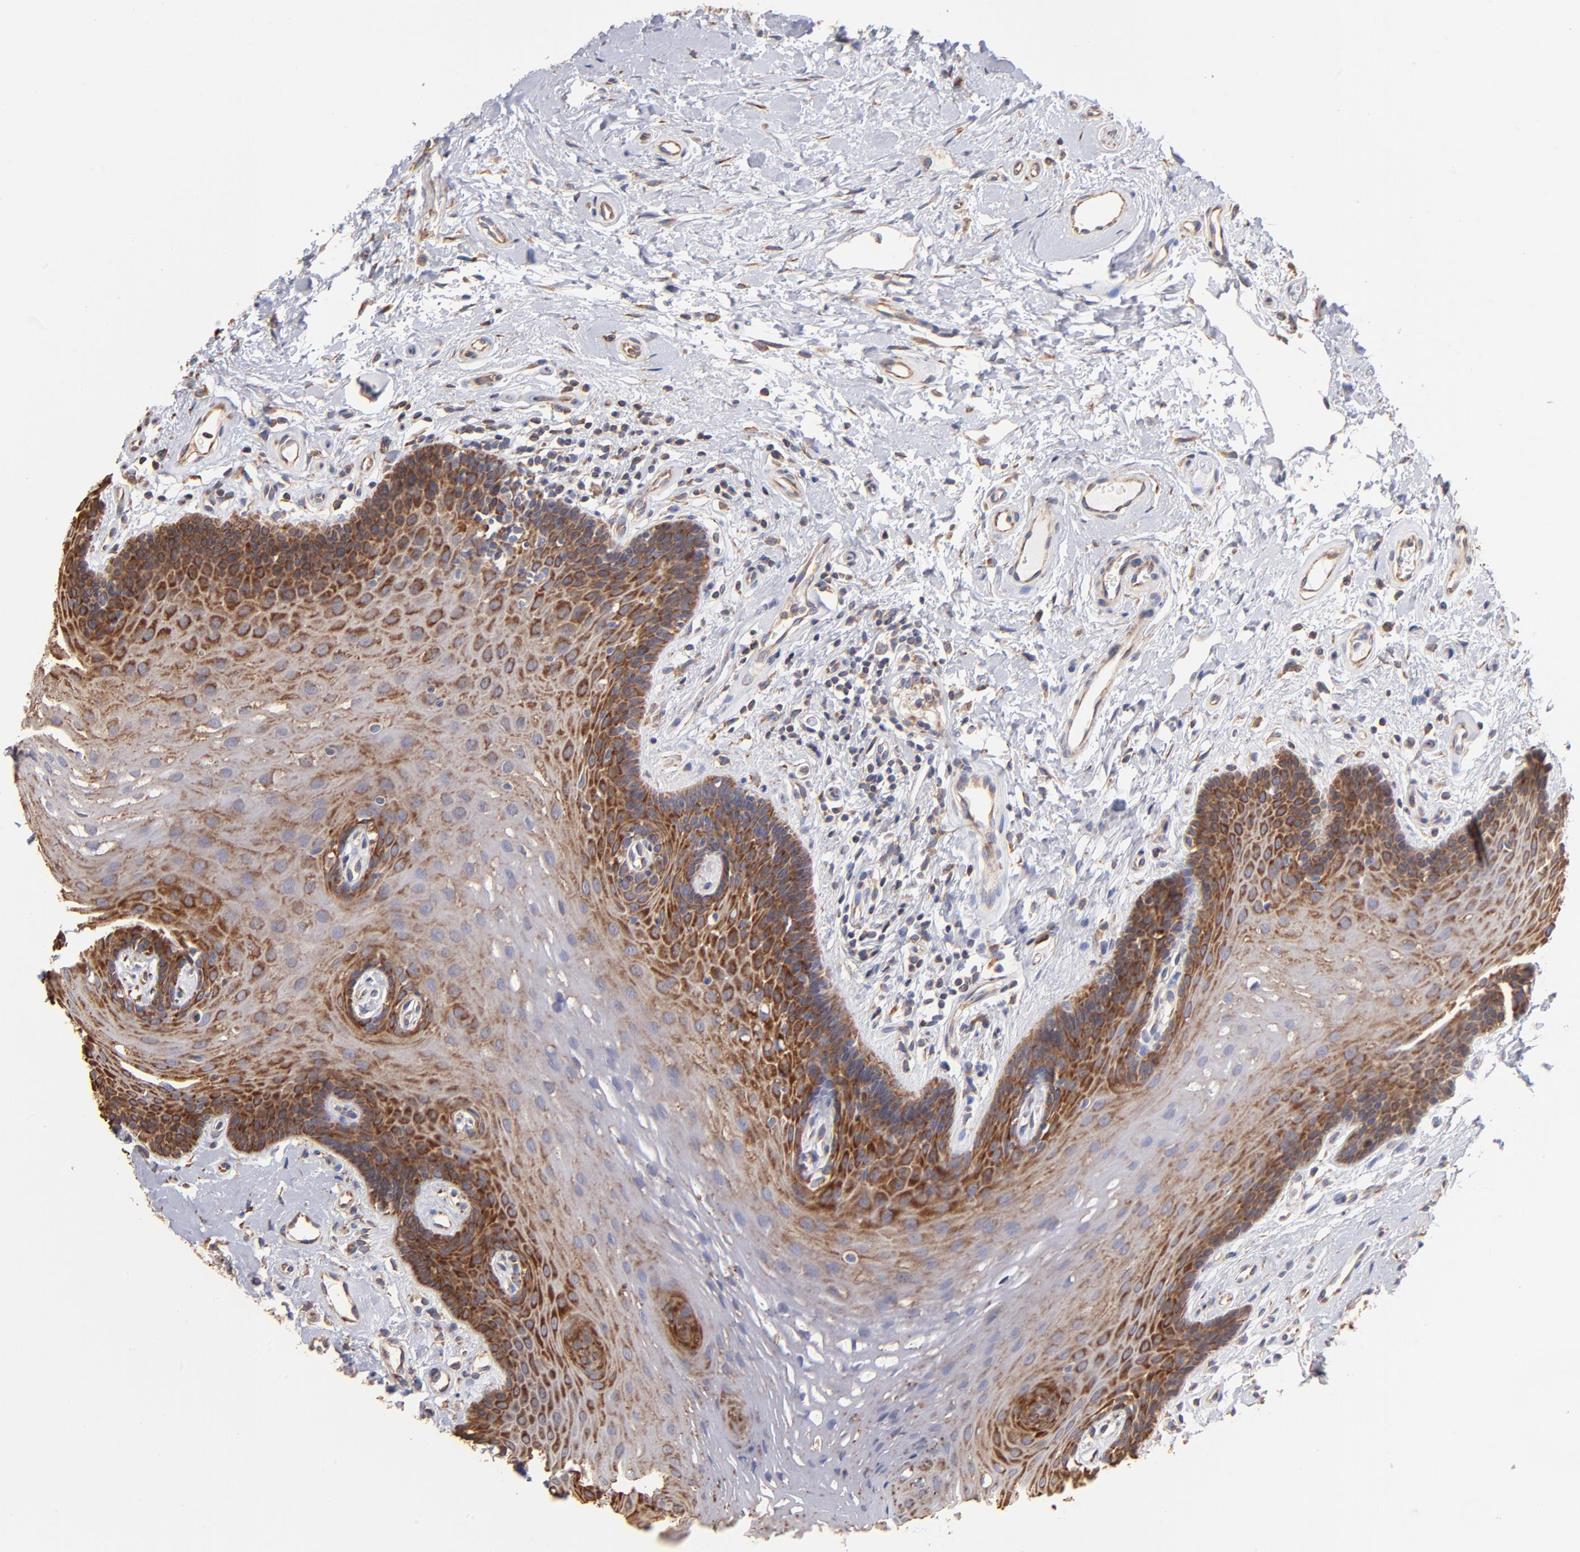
{"staining": {"intensity": "moderate", "quantity": "25%-75%", "location": "cytoplasmic/membranous"}, "tissue": "oral mucosa", "cell_type": "Squamous epithelial cells", "image_type": "normal", "snomed": [{"axis": "morphology", "description": "Normal tissue, NOS"}, {"axis": "topography", "description": "Oral tissue"}], "caption": "This histopathology image shows immunohistochemistry staining of benign human oral mucosa, with medium moderate cytoplasmic/membranous staining in approximately 25%-75% of squamous epithelial cells.", "gene": "RPL9", "patient": {"sex": "male", "age": 62}}